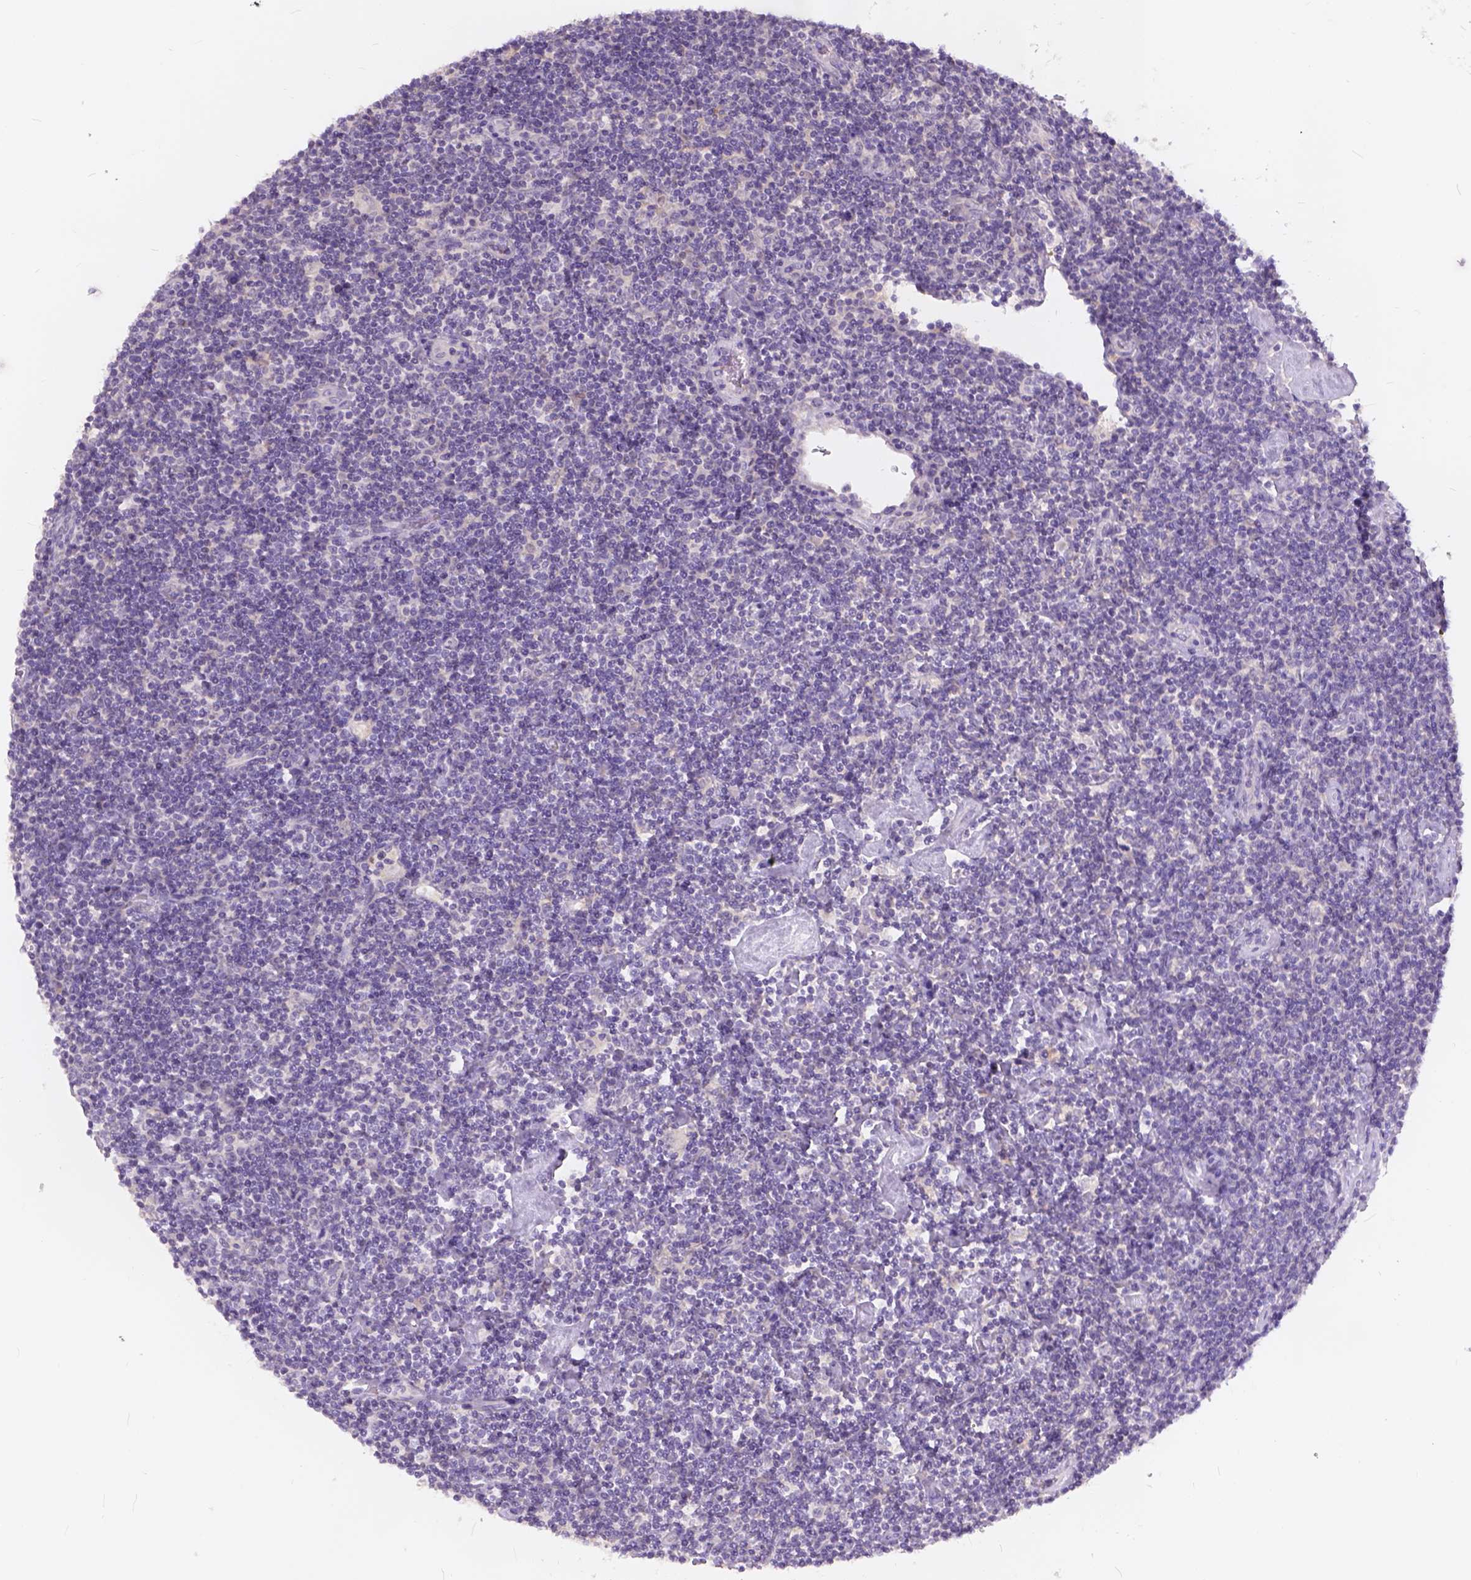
{"staining": {"intensity": "negative", "quantity": "none", "location": "none"}, "tissue": "lymphoma", "cell_type": "Tumor cells", "image_type": "cancer", "snomed": [{"axis": "morphology", "description": "Hodgkin's disease, NOS"}, {"axis": "topography", "description": "Lymph node"}], "caption": "There is no significant positivity in tumor cells of Hodgkin's disease. (DAB (3,3'-diaminobenzidine) immunohistochemistry, high magnification).", "gene": "PEX11G", "patient": {"sex": "male", "age": 40}}